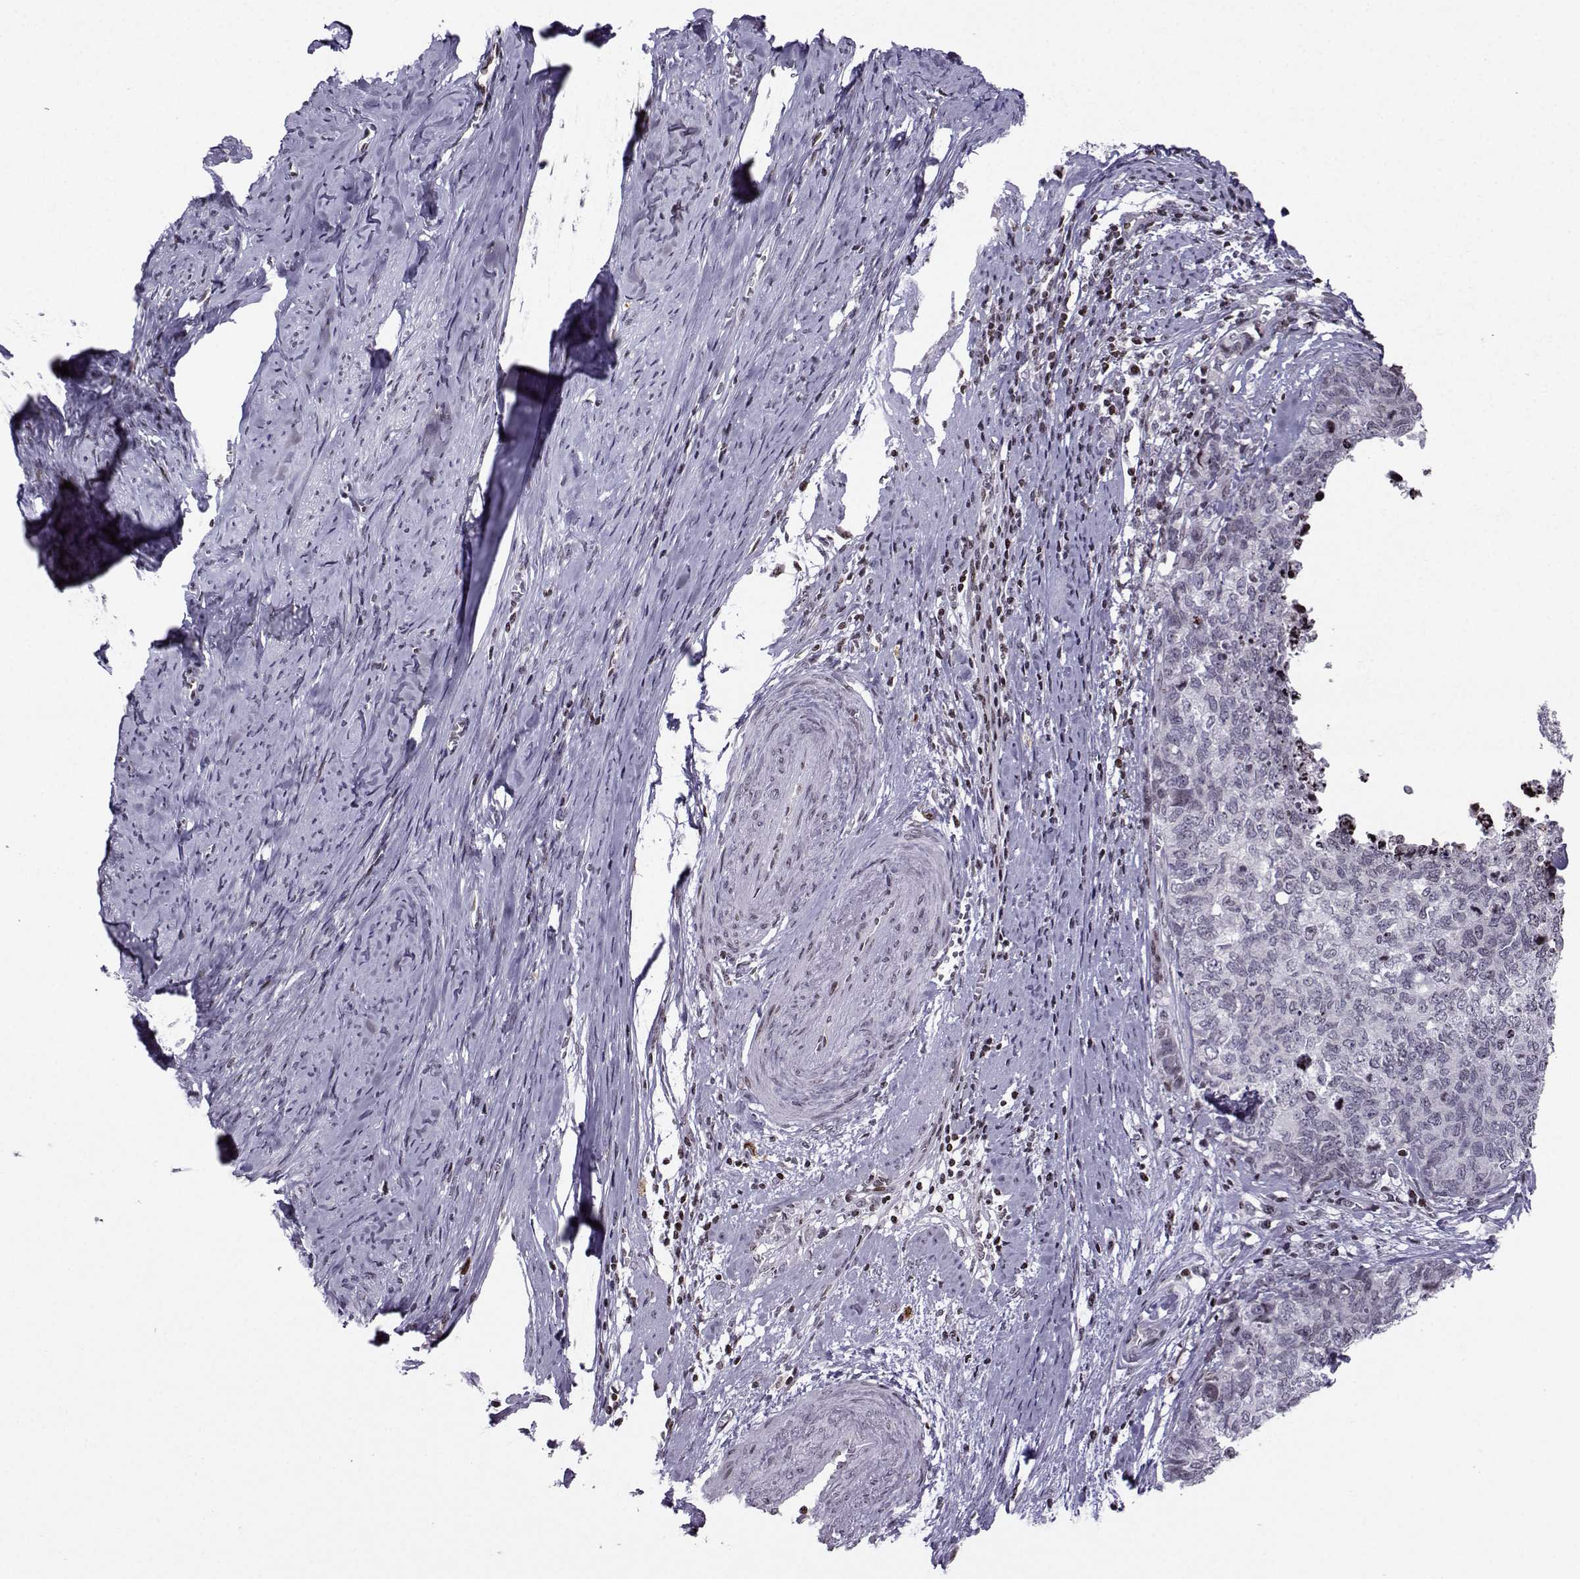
{"staining": {"intensity": "negative", "quantity": "none", "location": "none"}, "tissue": "cervical cancer", "cell_type": "Tumor cells", "image_type": "cancer", "snomed": [{"axis": "morphology", "description": "Squamous cell carcinoma, NOS"}, {"axis": "topography", "description": "Cervix"}], "caption": "Cervical cancer was stained to show a protein in brown. There is no significant positivity in tumor cells.", "gene": "ZNF19", "patient": {"sex": "female", "age": 63}}